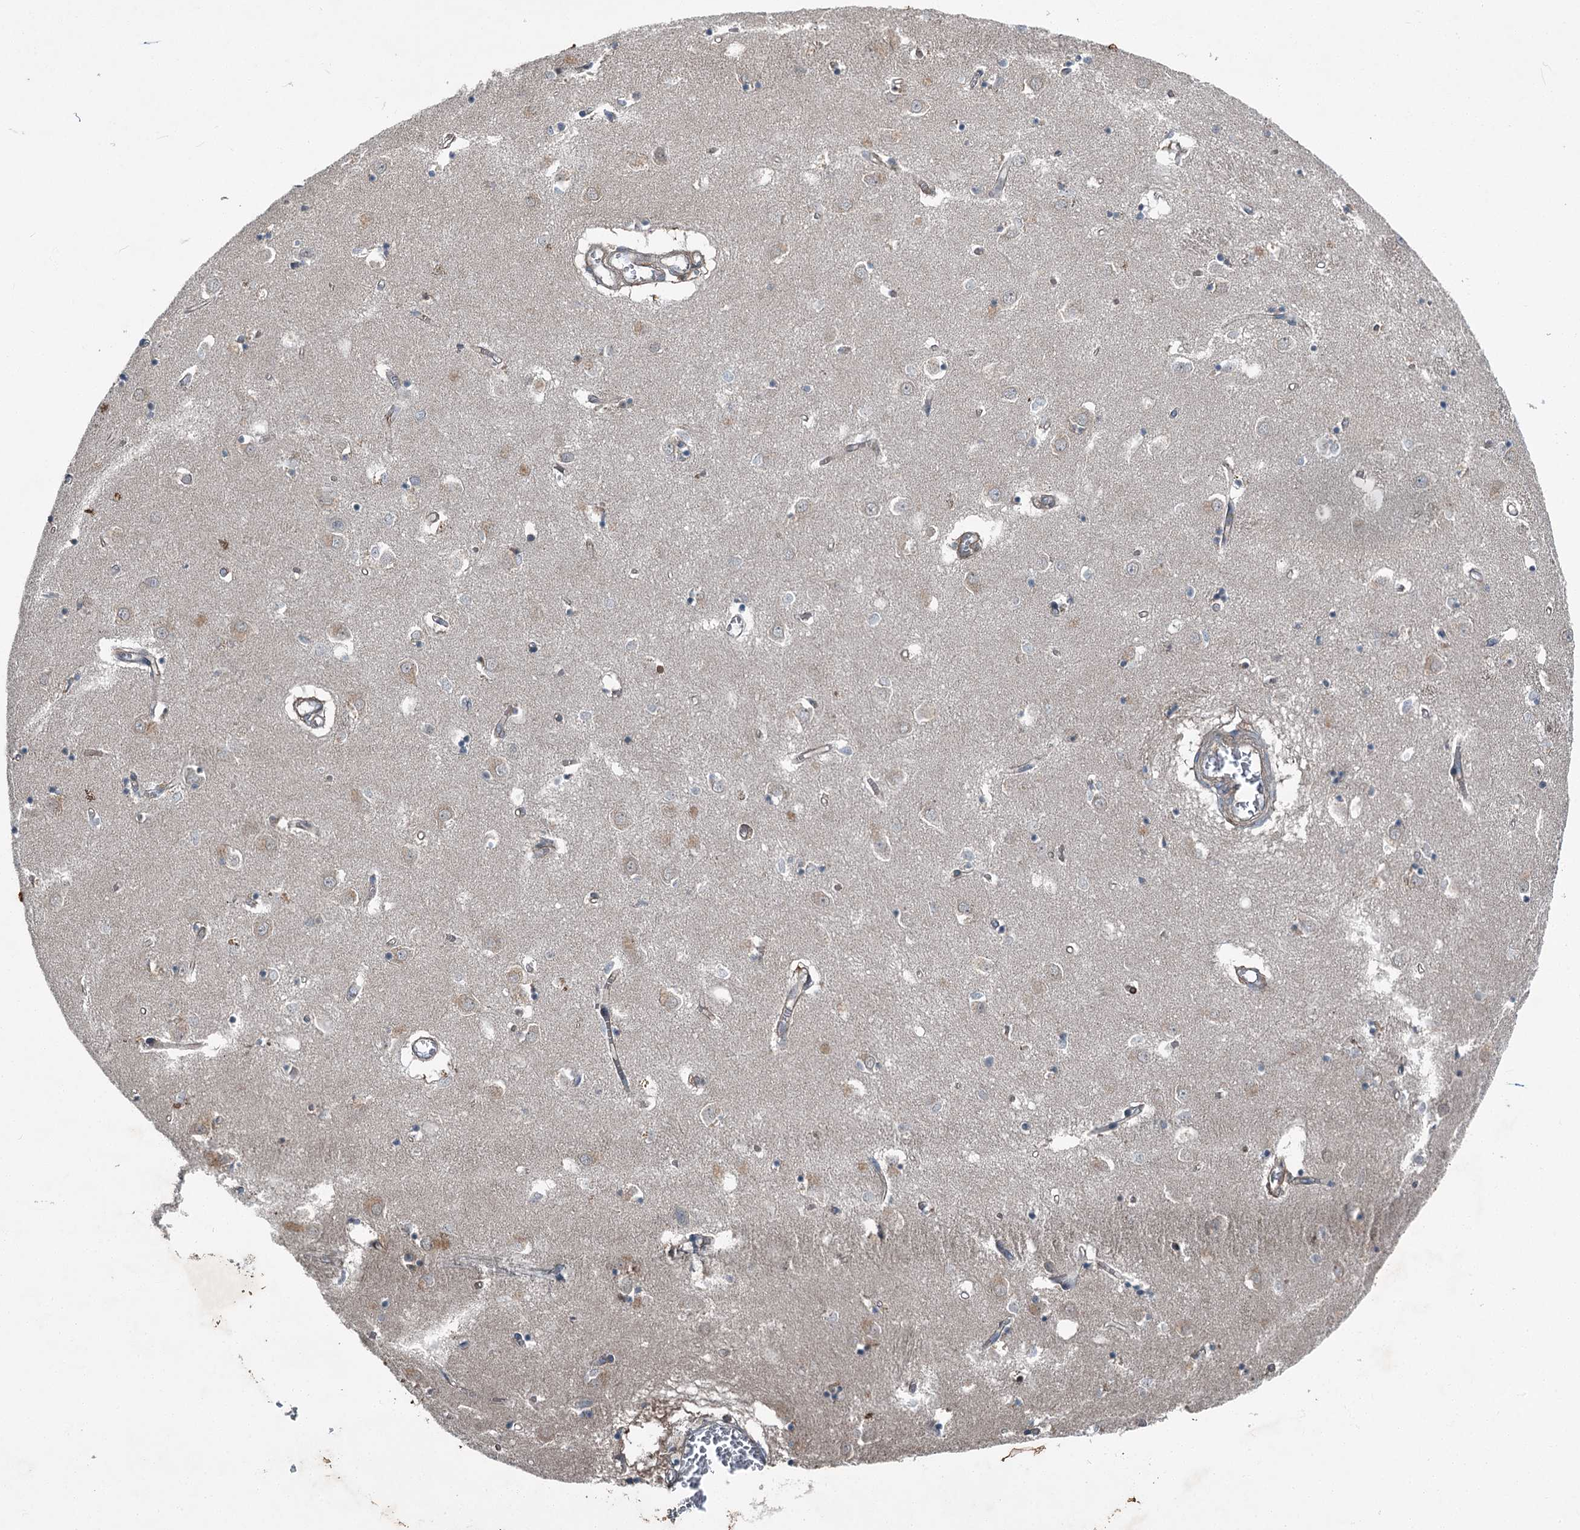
{"staining": {"intensity": "negative", "quantity": "none", "location": "none"}, "tissue": "caudate", "cell_type": "Glial cells", "image_type": "normal", "snomed": [{"axis": "morphology", "description": "Normal tissue, NOS"}, {"axis": "topography", "description": "Lateral ventricle wall"}], "caption": "Histopathology image shows no significant protein expression in glial cells of normal caudate.", "gene": "AXL", "patient": {"sex": "male", "age": 70}}